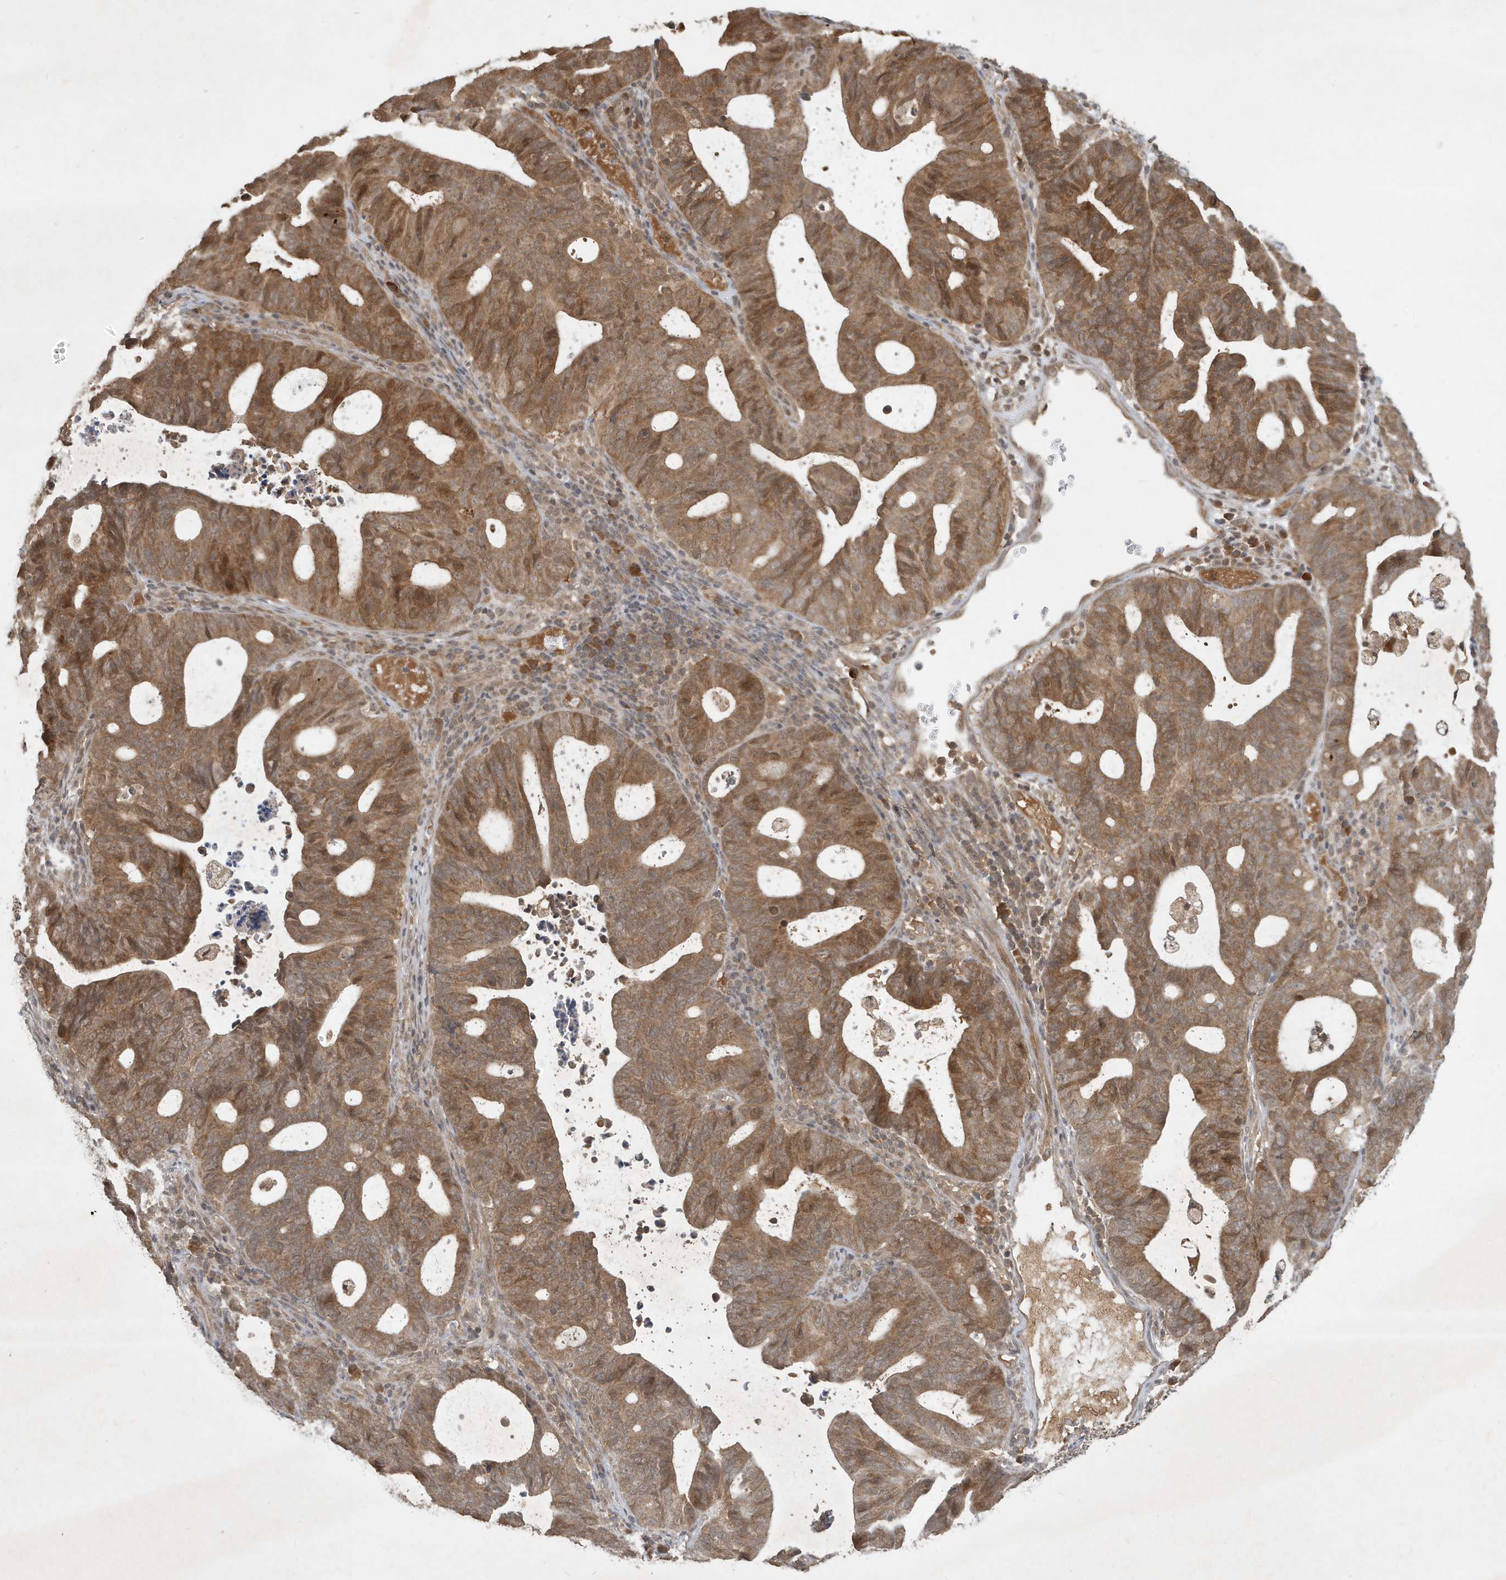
{"staining": {"intensity": "moderate", "quantity": ">75%", "location": "cytoplasmic/membranous"}, "tissue": "endometrial cancer", "cell_type": "Tumor cells", "image_type": "cancer", "snomed": [{"axis": "morphology", "description": "Adenocarcinoma, NOS"}, {"axis": "topography", "description": "Uterus"}], "caption": "Moderate cytoplasmic/membranous expression is seen in approximately >75% of tumor cells in endometrial cancer (adenocarcinoma). (DAB IHC with brightfield microscopy, high magnification).", "gene": "ABCB9", "patient": {"sex": "female", "age": 83}}